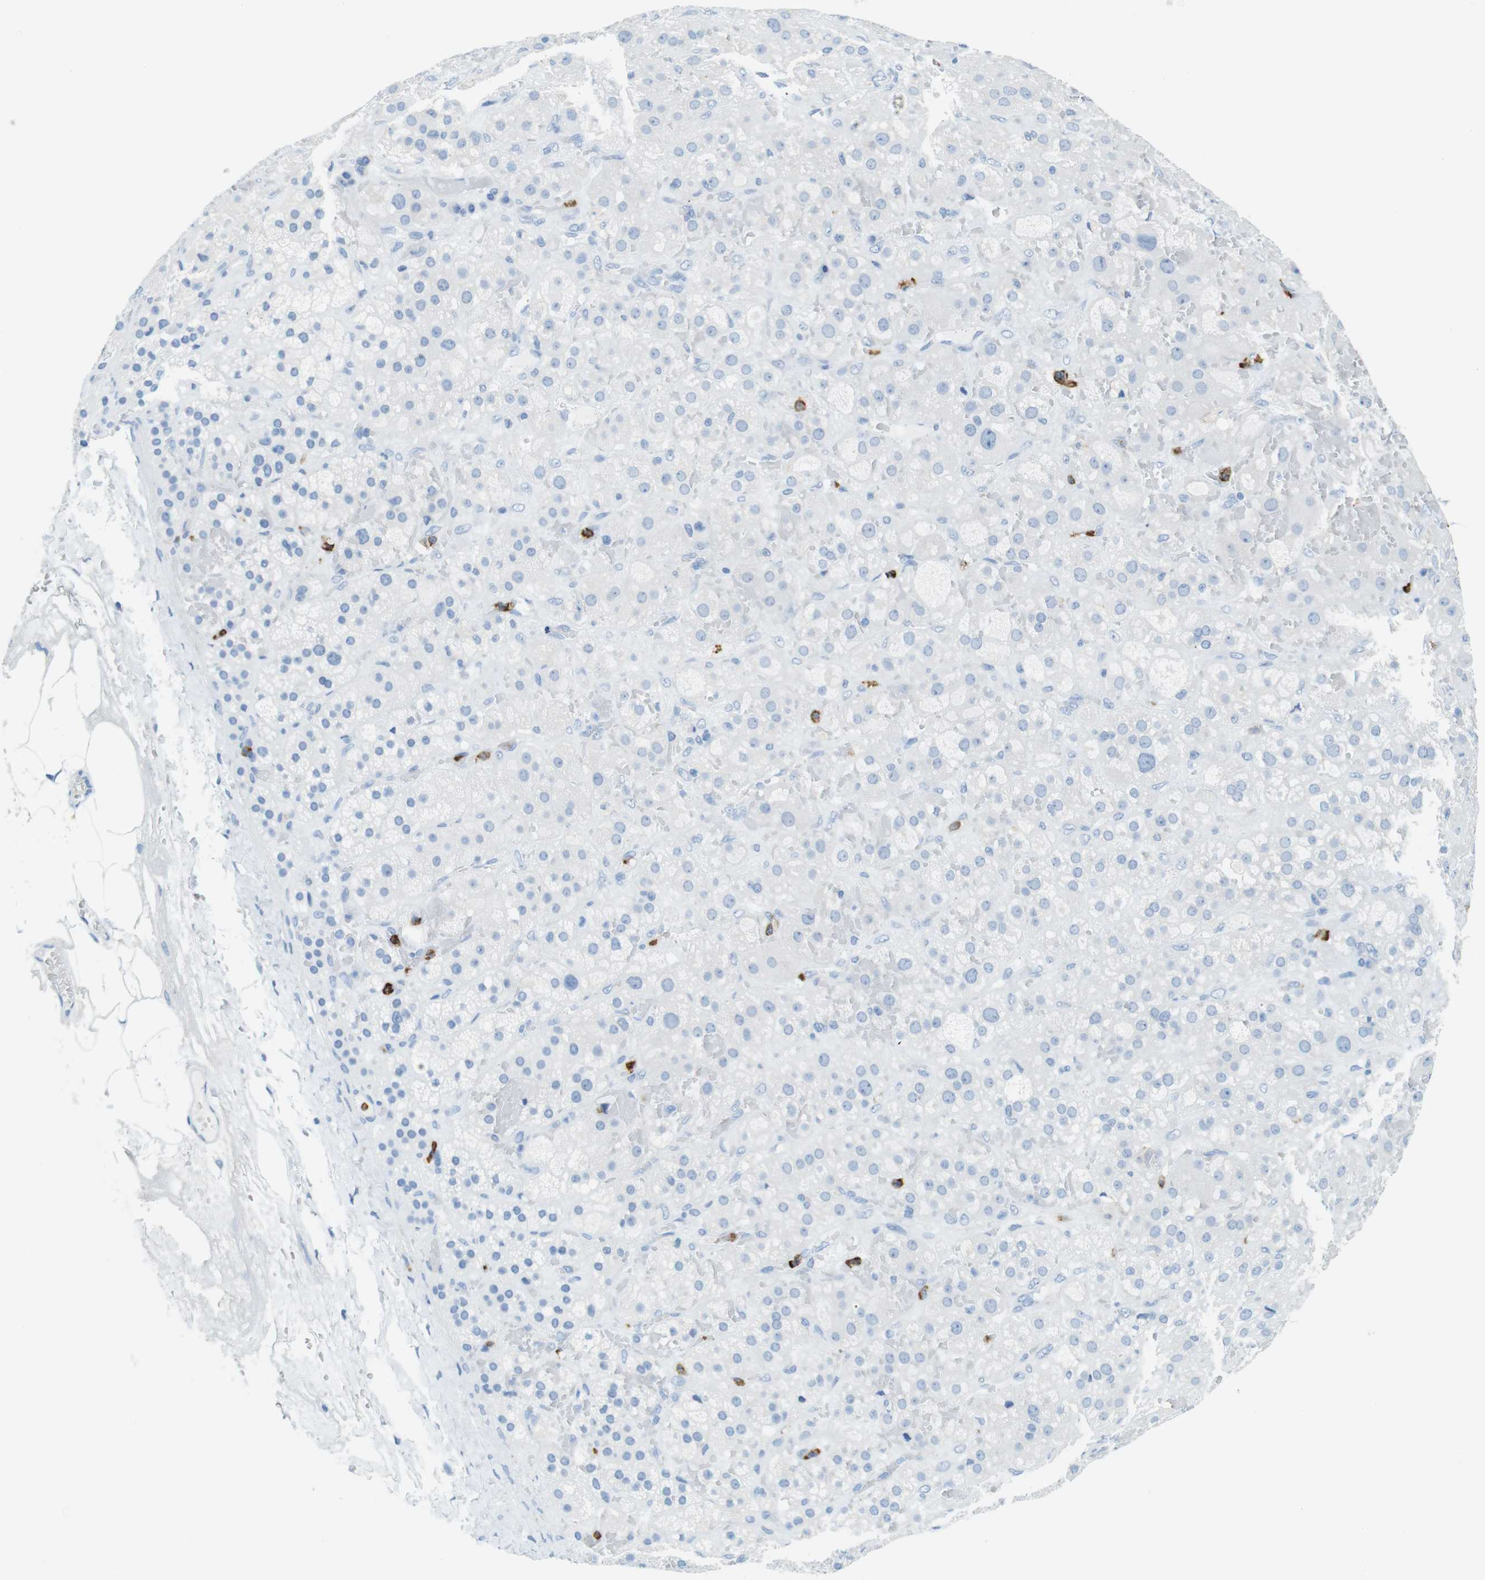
{"staining": {"intensity": "negative", "quantity": "none", "location": "none"}, "tissue": "adrenal gland", "cell_type": "Glandular cells", "image_type": "normal", "snomed": [{"axis": "morphology", "description": "Normal tissue, NOS"}, {"axis": "topography", "description": "Adrenal gland"}], "caption": "The immunohistochemistry (IHC) histopathology image has no significant expression in glandular cells of adrenal gland.", "gene": "MCEMP1", "patient": {"sex": "female", "age": 47}}